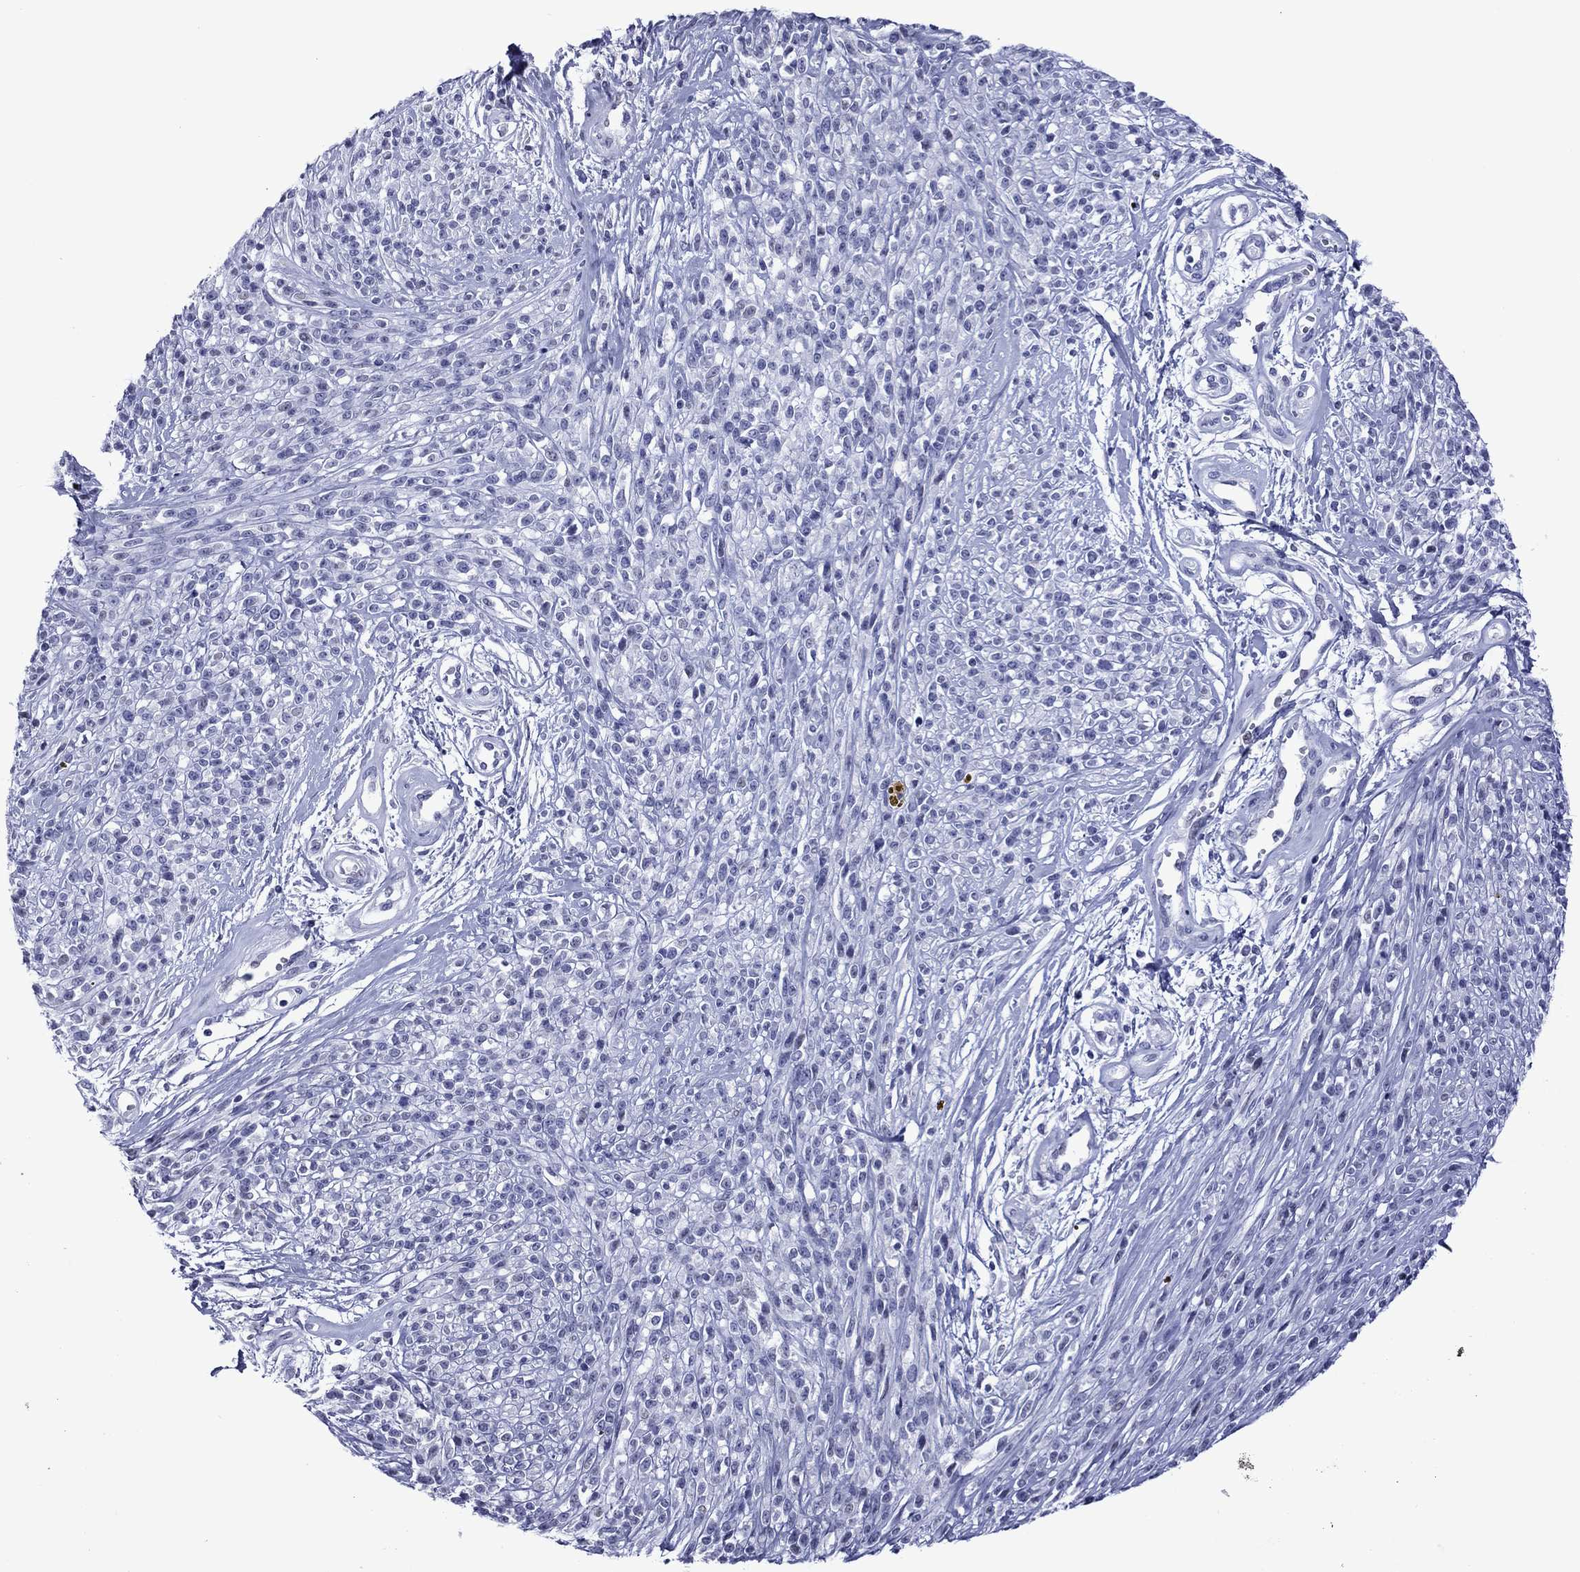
{"staining": {"intensity": "negative", "quantity": "none", "location": "none"}, "tissue": "melanoma", "cell_type": "Tumor cells", "image_type": "cancer", "snomed": [{"axis": "morphology", "description": "Malignant melanoma, NOS"}, {"axis": "topography", "description": "Skin"}, {"axis": "topography", "description": "Skin of trunk"}], "caption": "A high-resolution micrograph shows immunohistochemistry (IHC) staining of melanoma, which demonstrates no significant expression in tumor cells. Brightfield microscopy of IHC stained with DAB (3,3'-diaminobenzidine) (brown) and hematoxylin (blue), captured at high magnification.", "gene": "PIWIL1", "patient": {"sex": "male", "age": 74}}